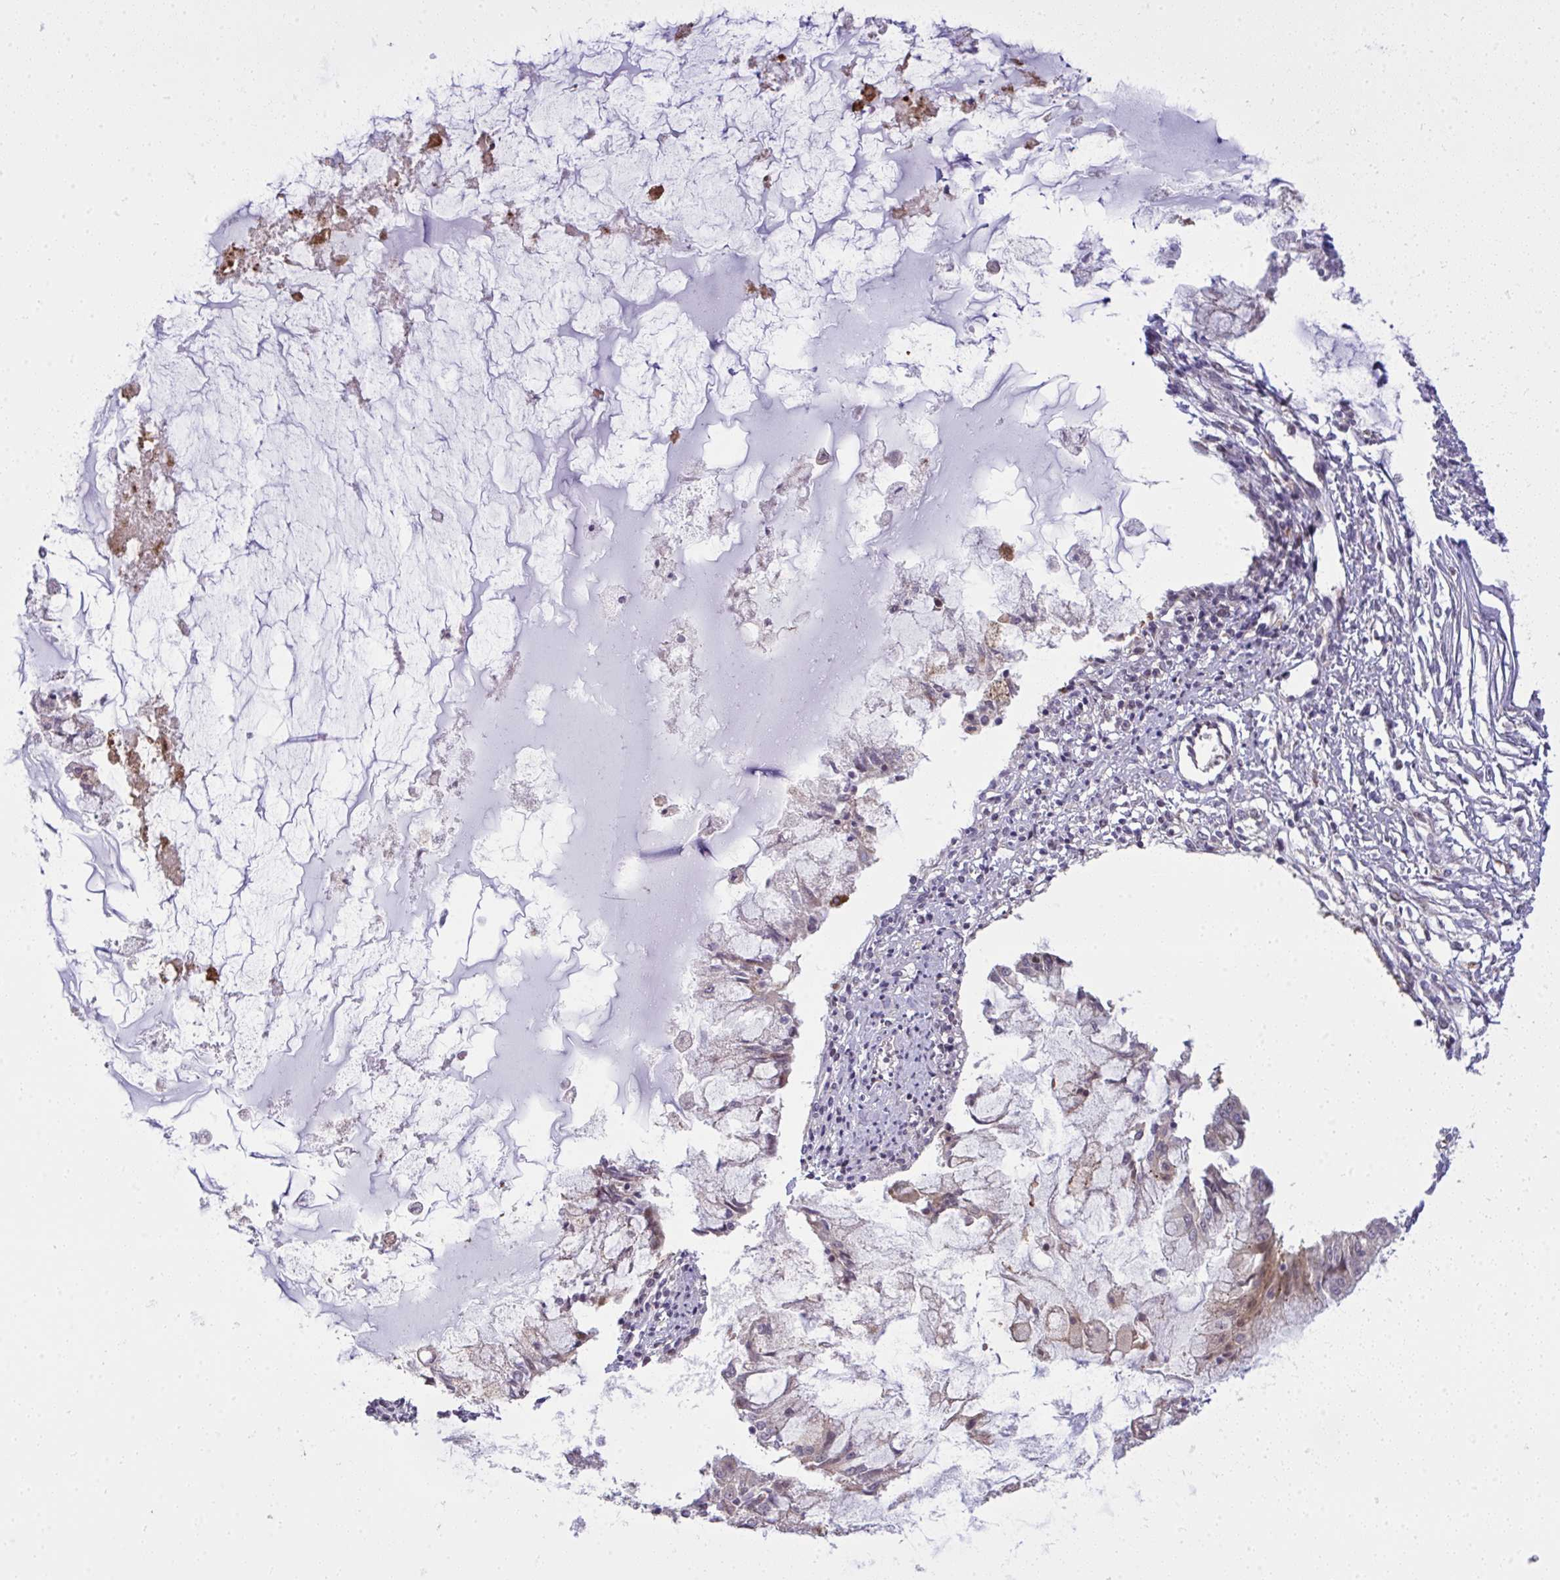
{"staining": {"intensity": "moderate", "quantity": "25%-75%", "location": "cytoplasmic/membranous"}, "tissue": "ovarian cancer", "cell_type": "Tumor cells", "image_type": "cancer", "snomed": [{"axis": "morphology", "description": "Cystadenocarcinoma, mucinous, NOS"}, {"axis": "topography", "description": "Ovary"}], "caption": "Ovarian cancer (mucinous cystadenocarcinoma) stained with a brown dye exhibits moderate cytoplasmic/membranous positive expression in approximately 25%-75% of tumor cells.", "gene": "SLC9A6", "patient": {"sex": "female", "age": 34}}